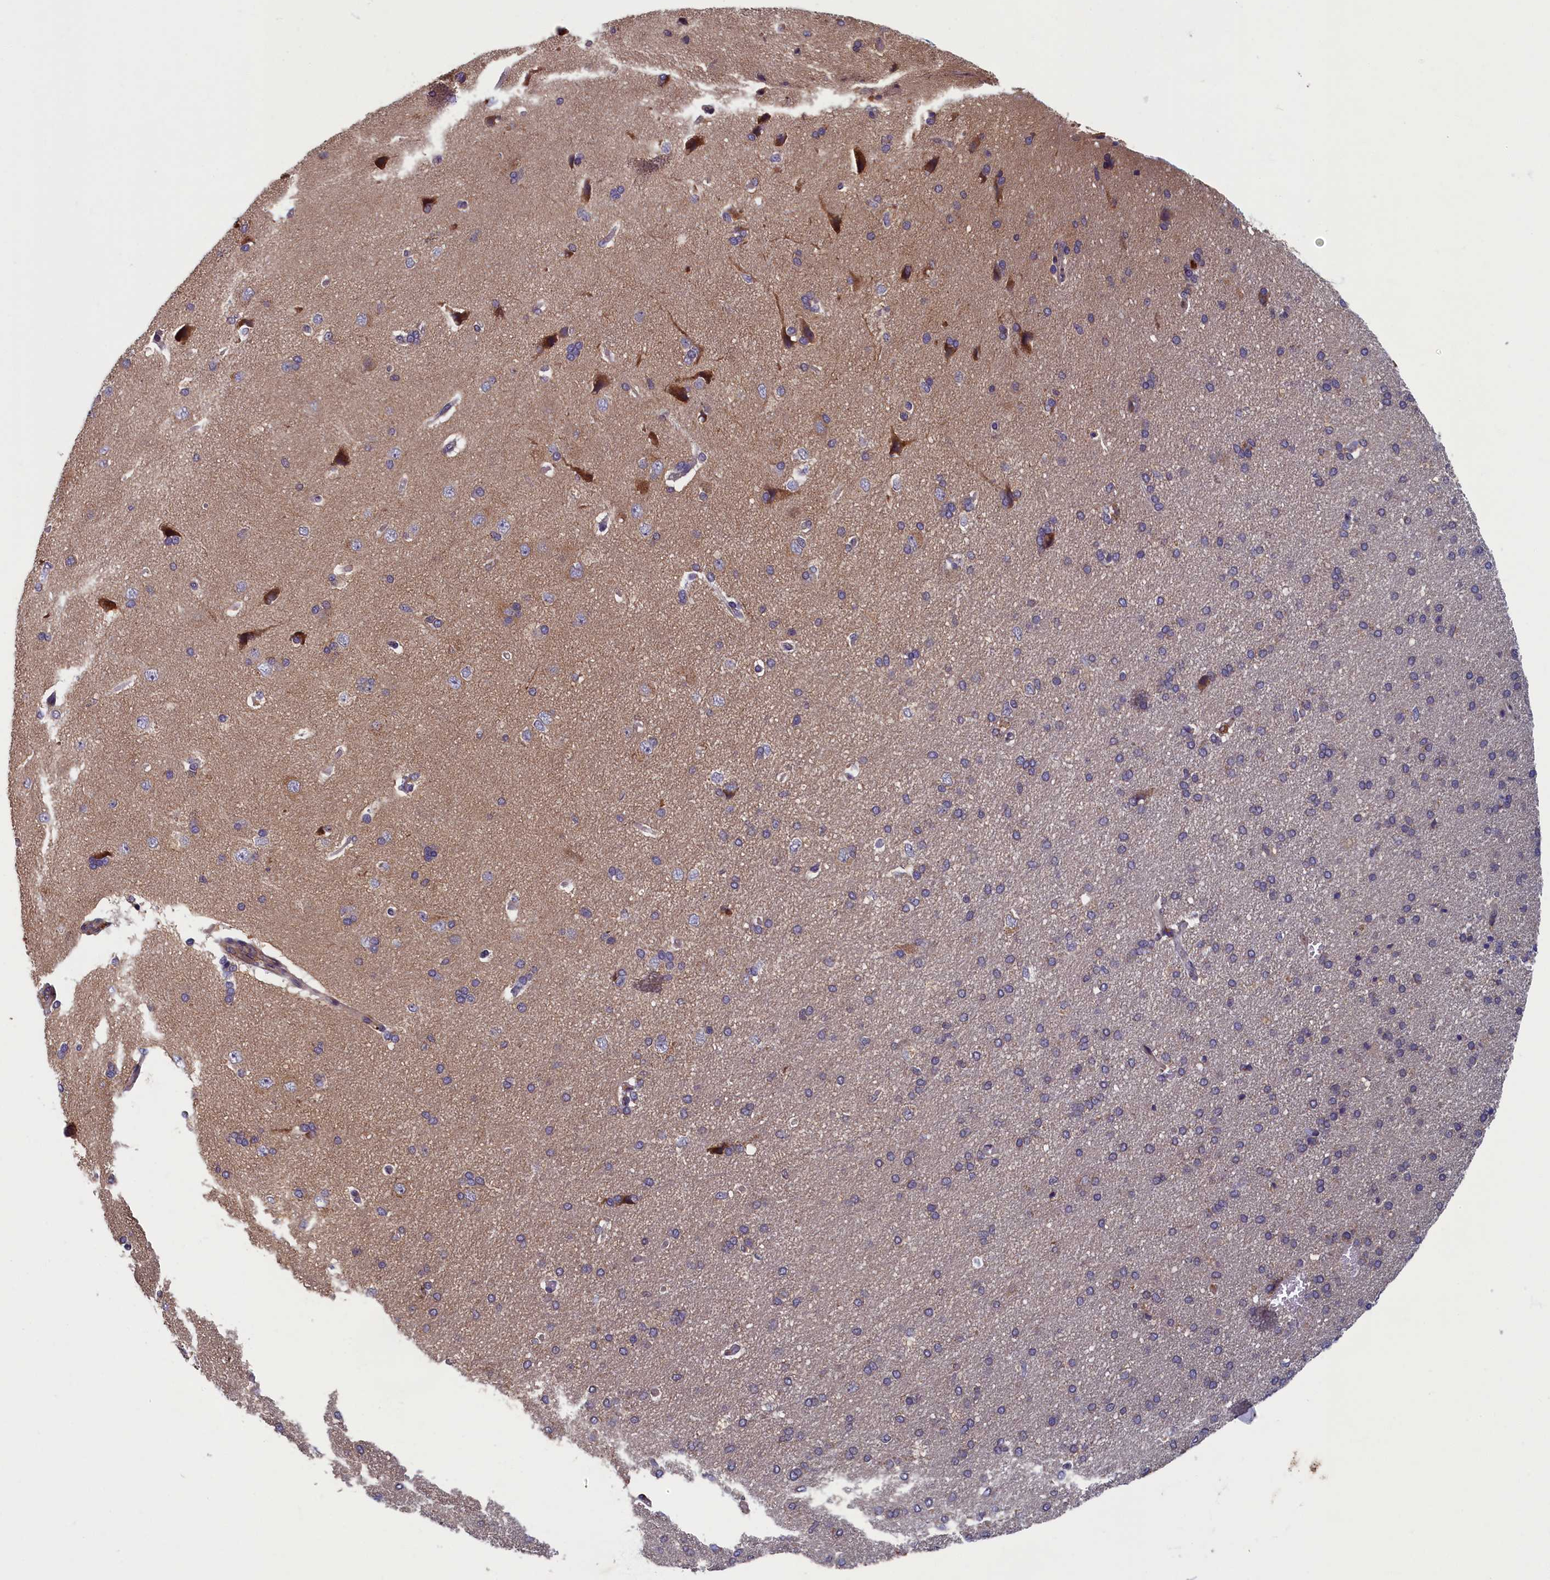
{"staining": {"intensity": "negative", "quantity": "none", "location": "none"}, "tissue": "cerebral cortex", "cell_type": "Endothelial cells", "image_type": "normal", "snomed": [{"axis": "morphology", "description": "Normal tissue, NOS"}, {"axis": "topography", "description": "Cerebral cortex"}], "caption": "Immunohistochemical staining of normal human cerebral cortex demonstrates no significant staining in endothelial cells.", "gene": "TNK2", "patient": {"sex": "male", "age": 62}}